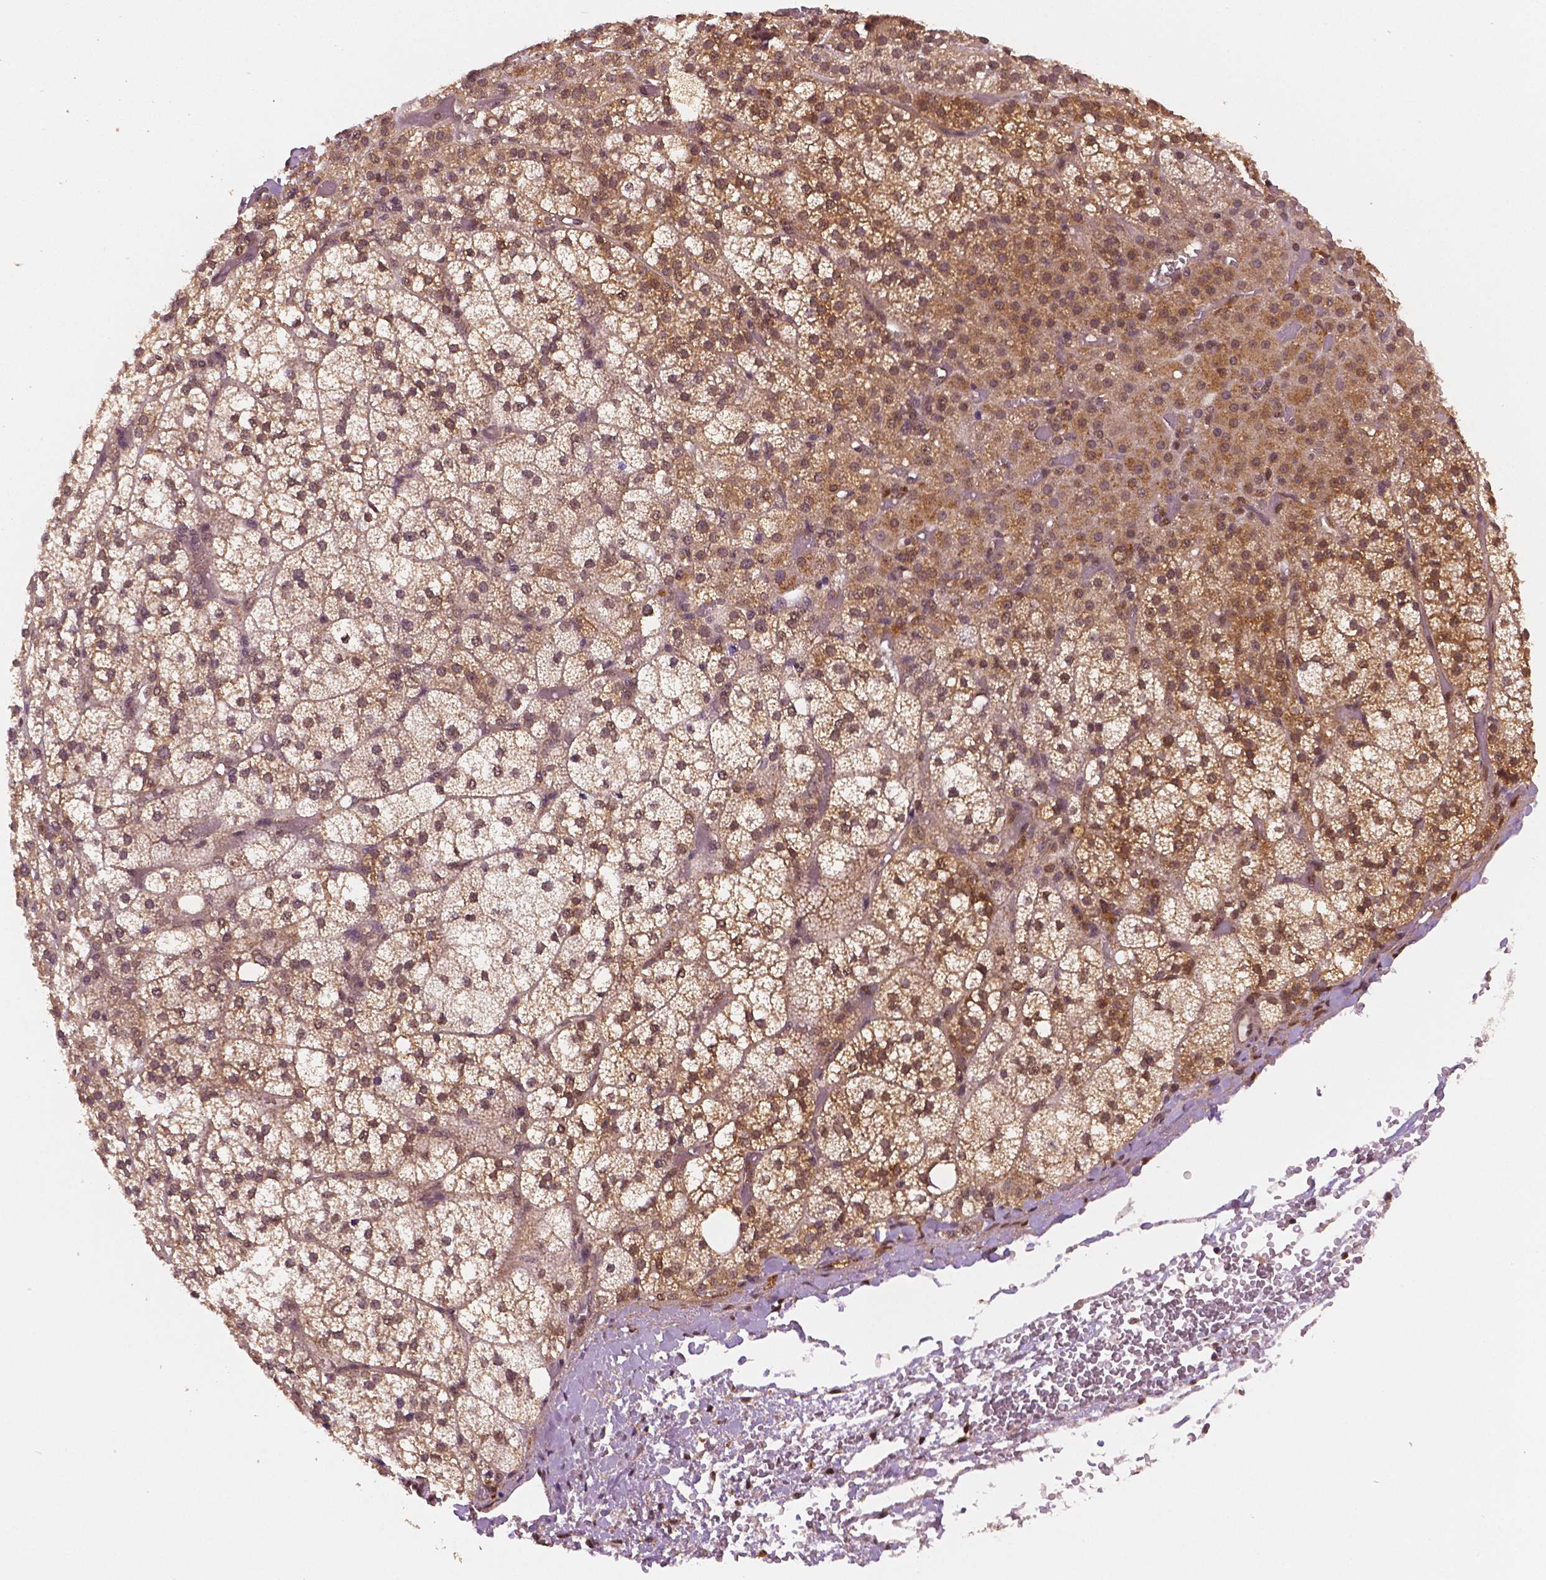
{"staining": {"intensity": "moderate", "quantity": ">75%", "location": "cytoplasmic/membranous,nuclear"}, "tissue": "adrenal gland", "cell_type": "Glandular cells", "image_type": "normal", "snomed": [{"axis": "morphology", "description": "Normal tissue, NOS"}, {"axis": "topography", "description": "Adrenal gland"}], "caption": "This is a histology image of immunohistochemistry staining of benign adrenal gland, which shows moderate positivity in the cytoplasmic/membranous,nuclear of glandular cells.", "gene": "STAT3", "patient": {"sex": "female", "age": 60}}